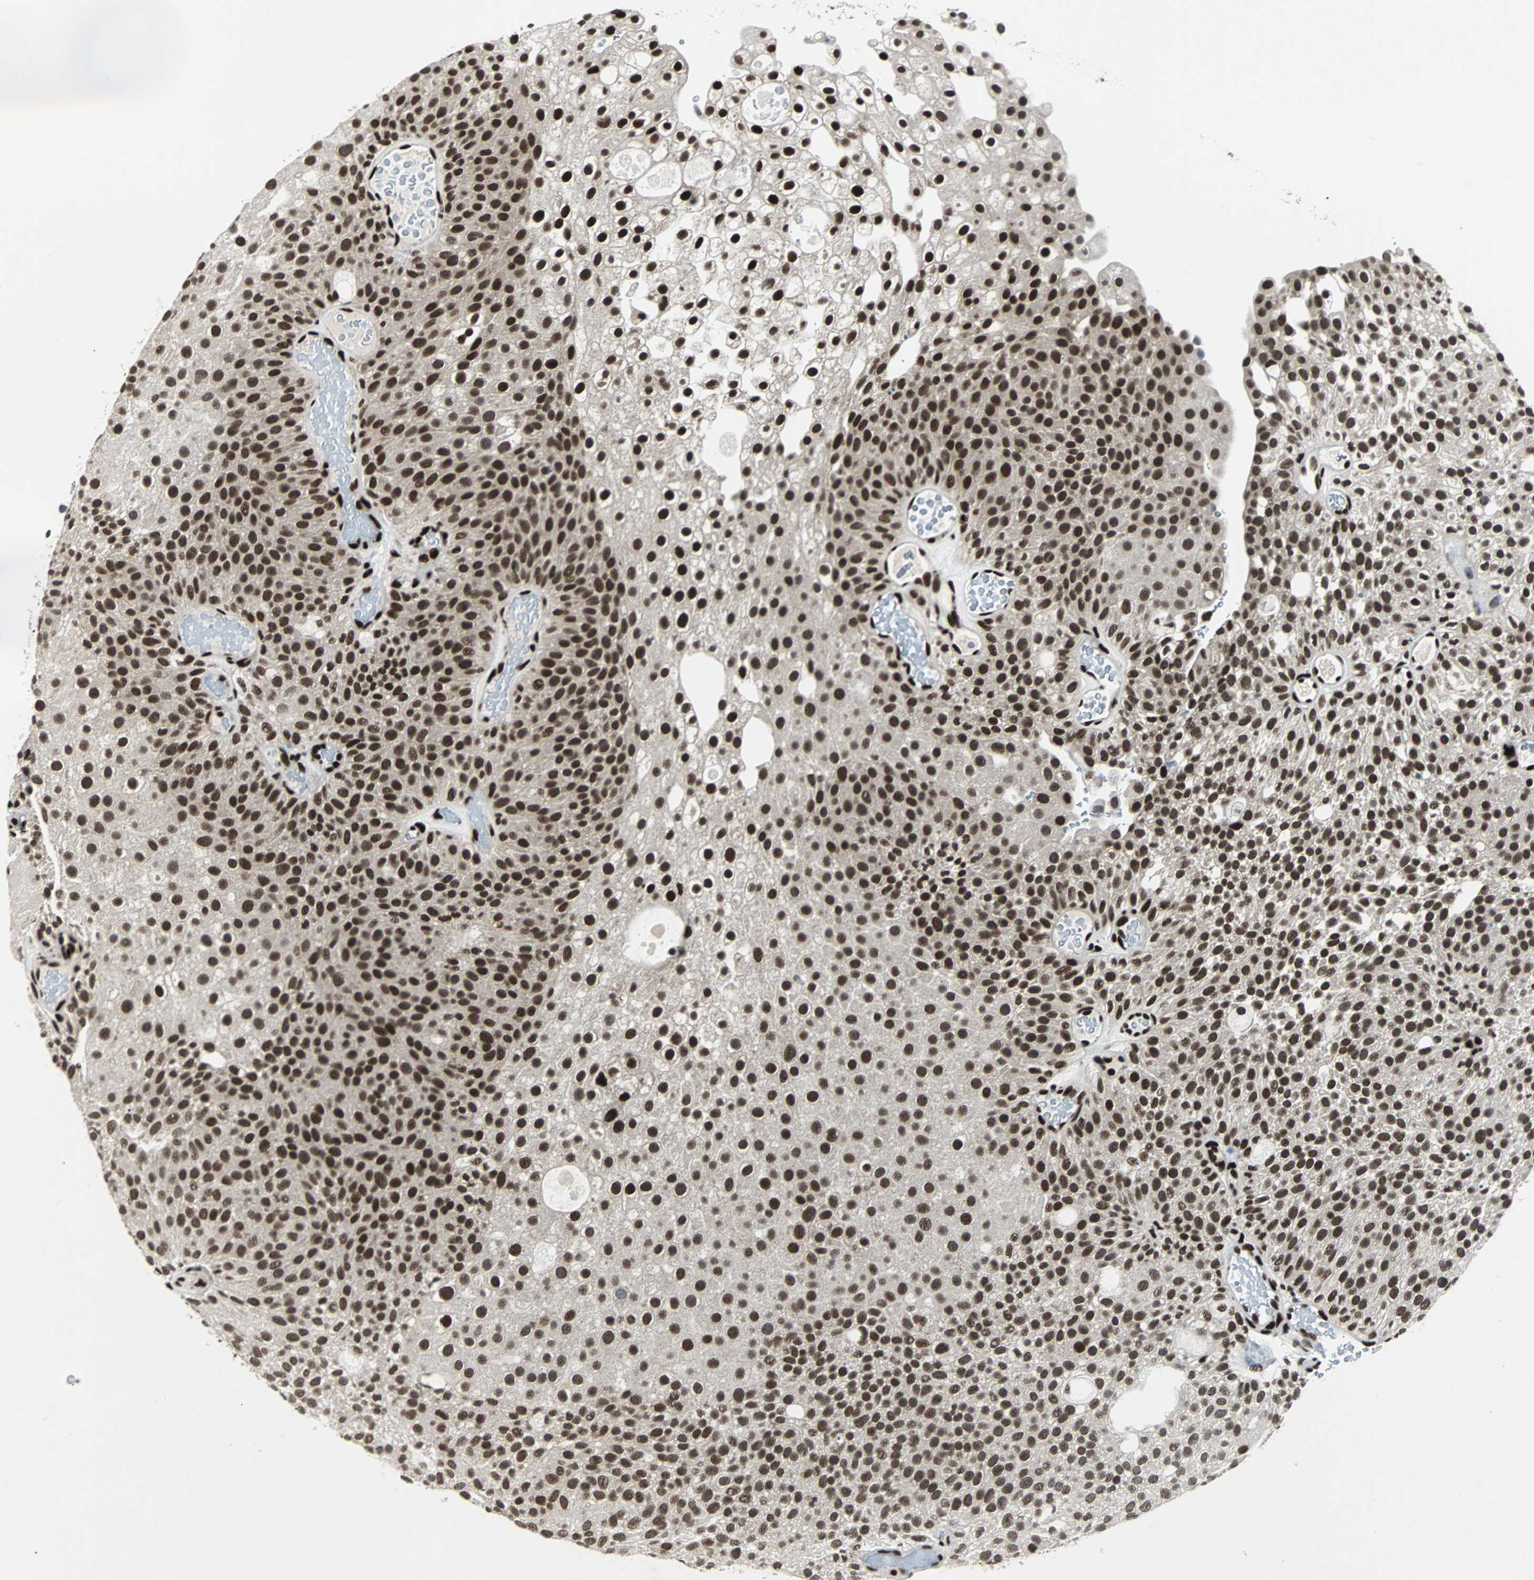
{"staining": {"intensity": "strong", "quantity": ">75%", "location": "nuclear"}, "tissue": "urothelial cancer", "cell_type": "Tumor cells", "image_type": "cancer", "snomed": [{"axis": "morphology", "description": "Urothelial carcinoma, Low grade"}, {"axis": "topography", "description": "Urinary bladder"}], "caption": "Approximately >75% of tumor cells in human urothelial cancer exhibit strong nuclear protein staining as visualized by brown immunohistochemical staining.", "gene": "MEF2D", "patient": {"sex": "male", "age": 78}}